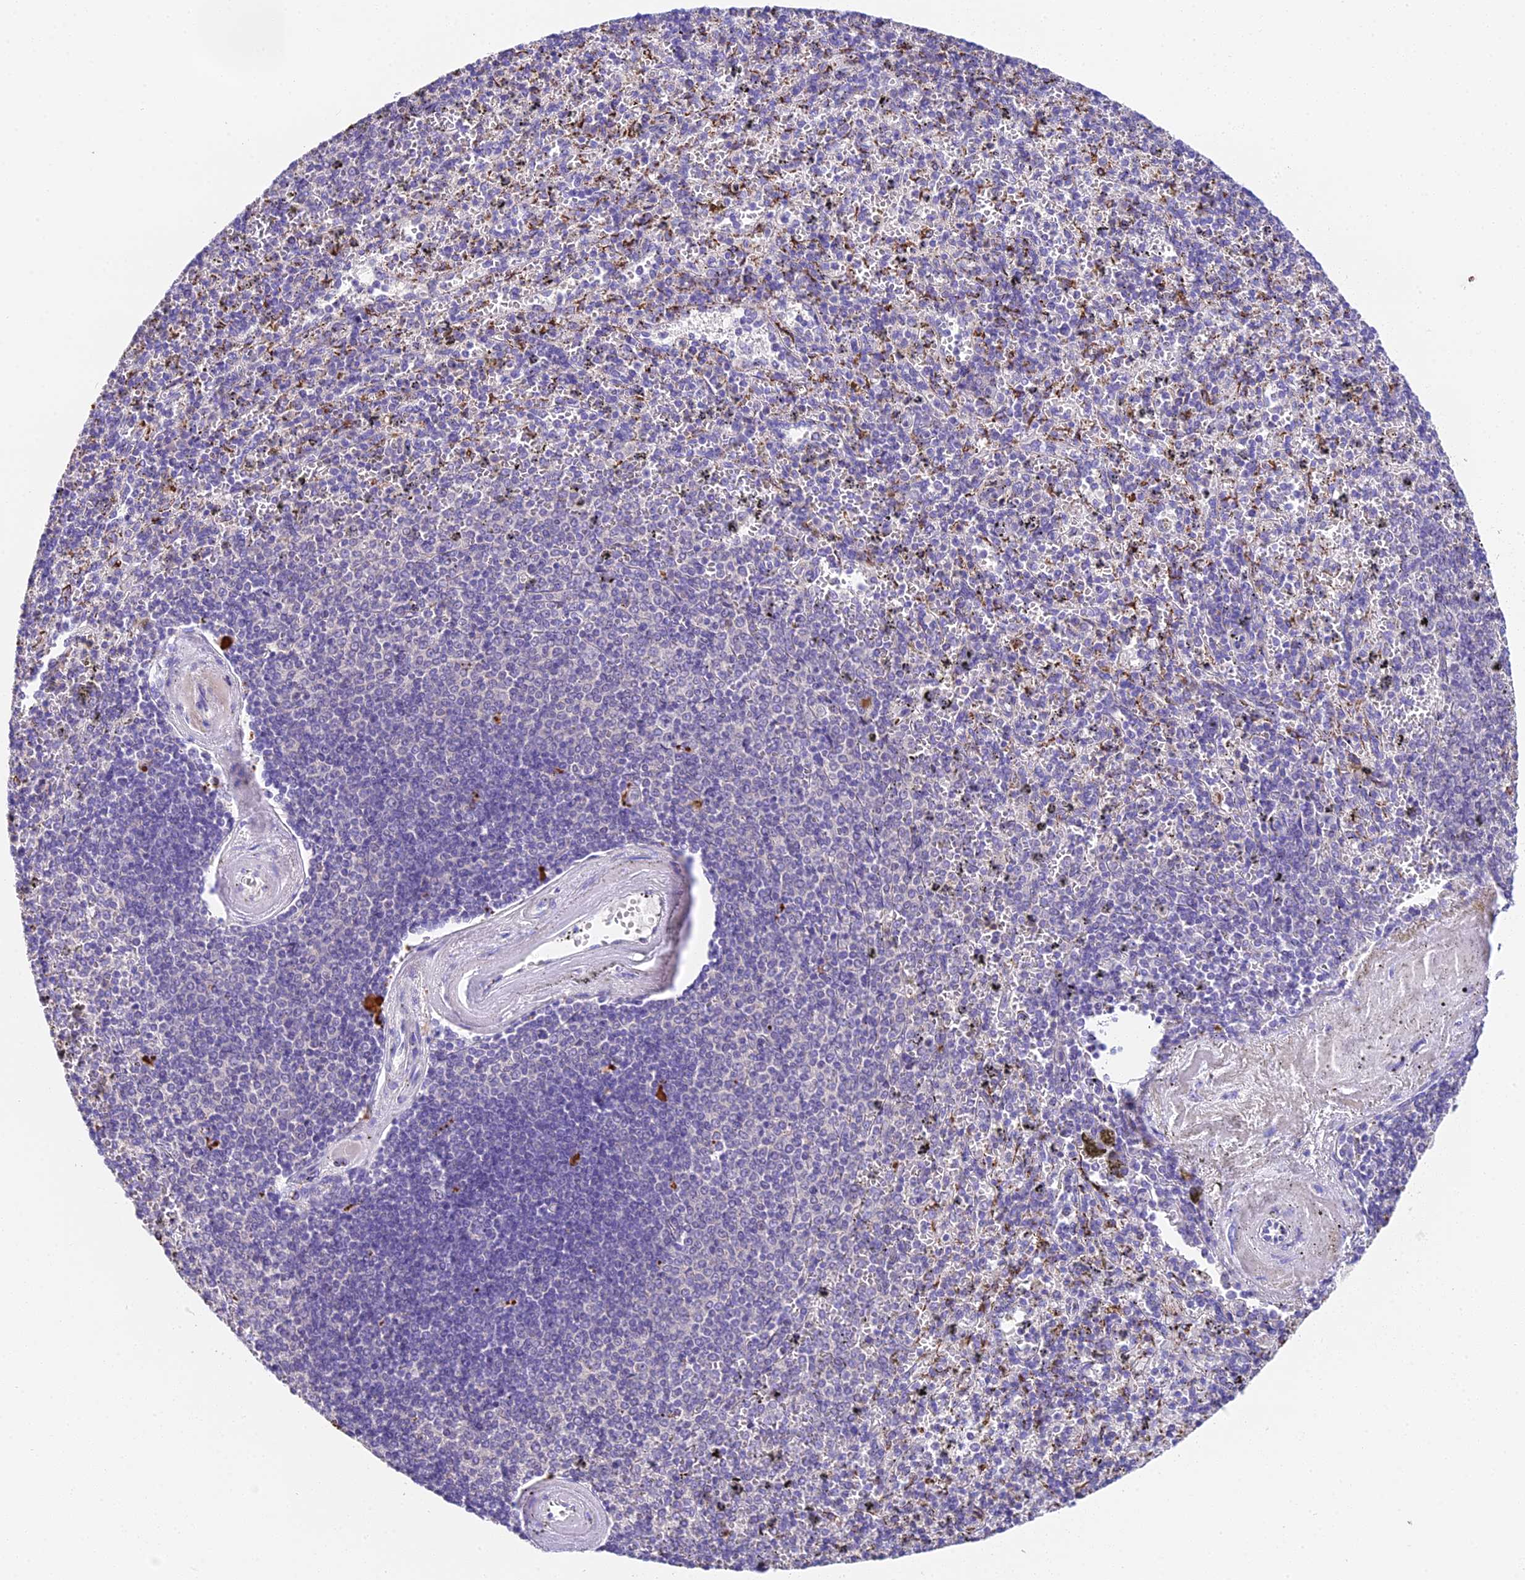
{"staining": {"intensity": "negative", "quantity": "none", "location": "none"}, "tissue": "spleen", "cell_type": "Cells in red pulp", "image_type": "normal", "snomed": [{"axis": "morphology", "description": "Normal tissue, NOS"}, {"axis": "topography", "description": "Spleen"}], "caption": "Immunohistochemistry micrograph of unremarkable spleen: spleen stained with DAB (3,3'-diaminobenzidine) demonstrates no significant protein positivity in cells in red pulp.", "gene": "LYPD6", "patient": {"sex": "male", "age": 82}}